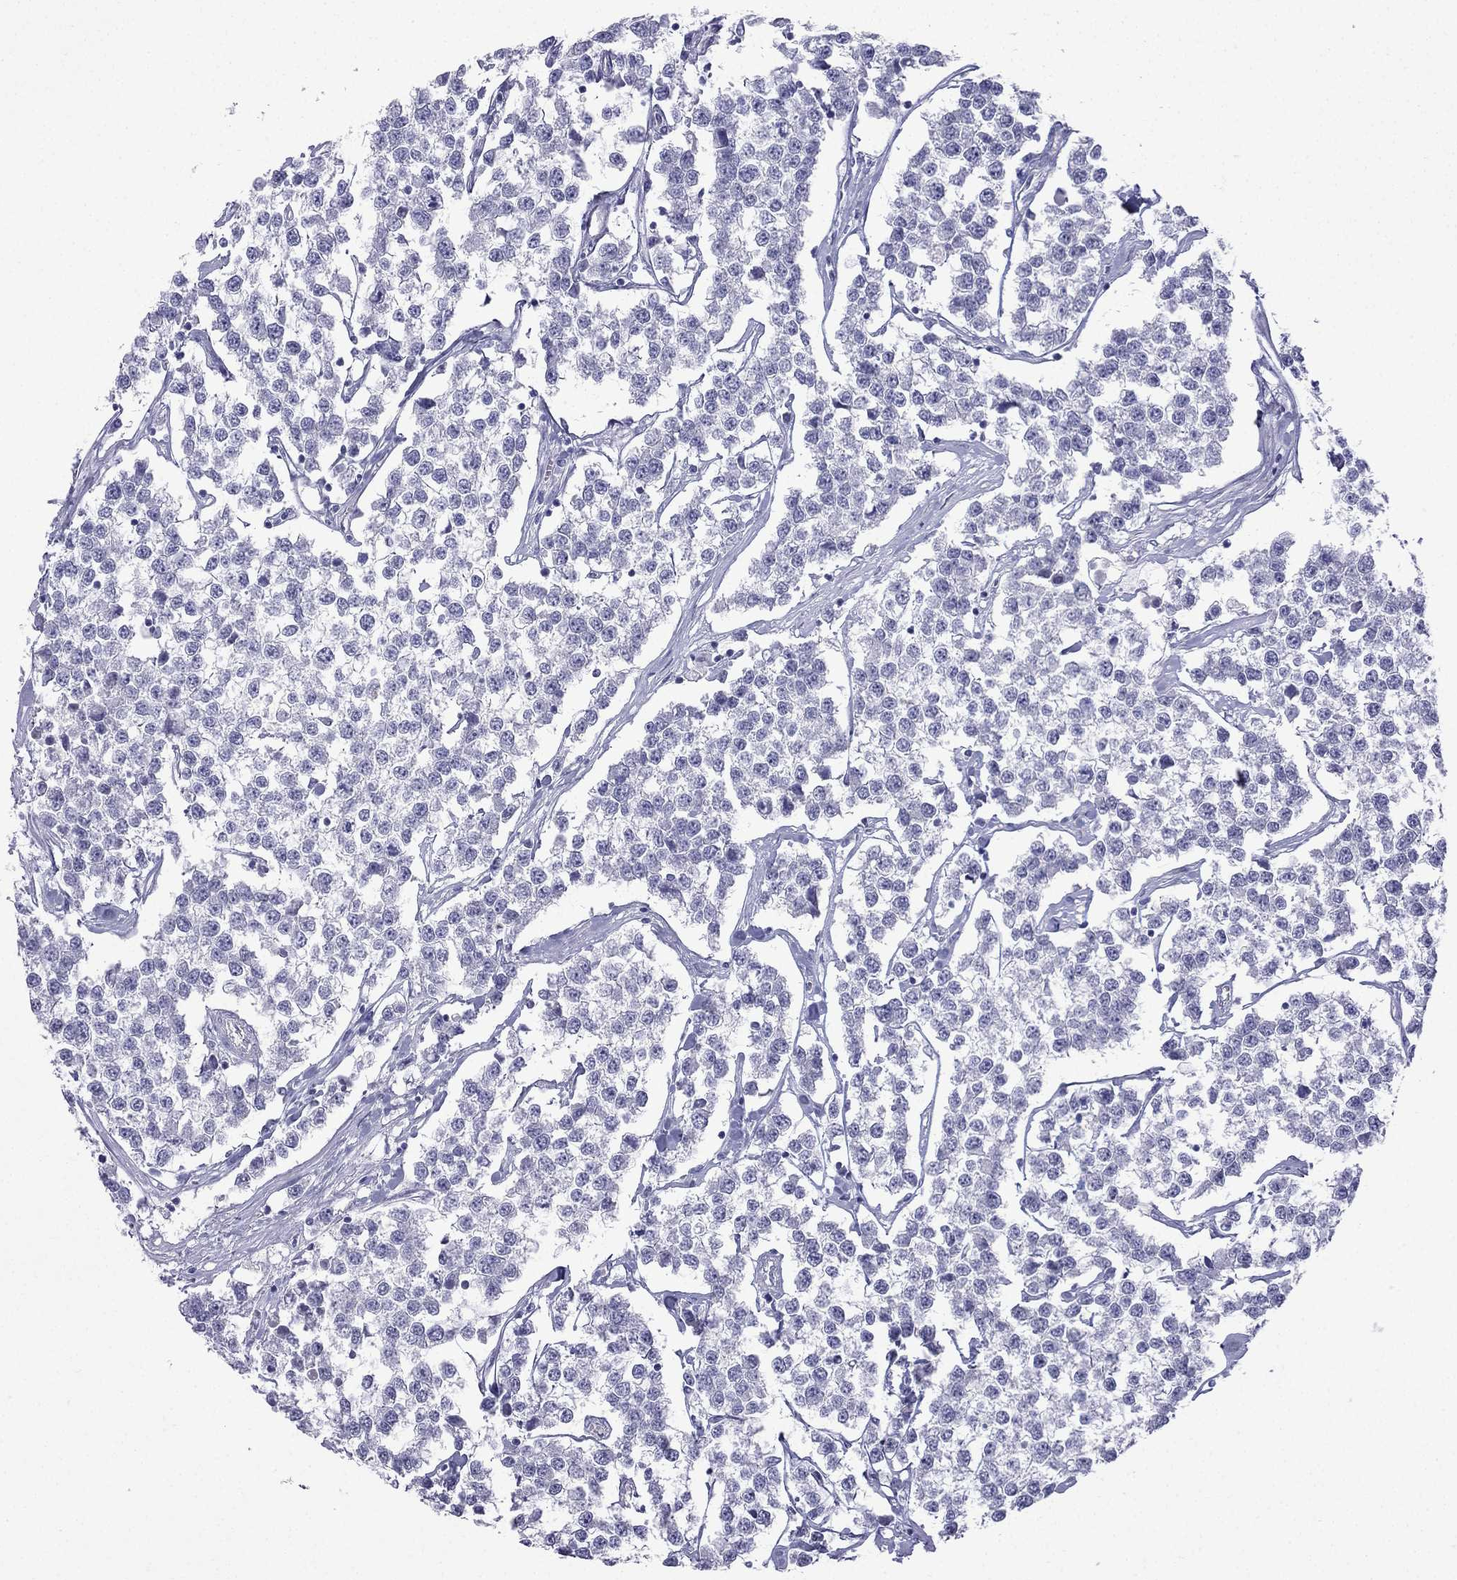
{"staining": {"intensity": "negative", "quantity": "none", "location": "none"}, "tissue": "testis cancer", "cell_type": "Tumor cells", "image_type": "cancer", "snomed": [{"axis": "morphology", "description": "Seminoma, NOS"}, {"axis": "topography", "description": "Testis"}], "caption": "Immunohistochemistry (IHC) of seminoma (testis) reveals no expression in tumor cells.", "gene": "GJA8", "patient": {"sex": "male", "age": 59}}